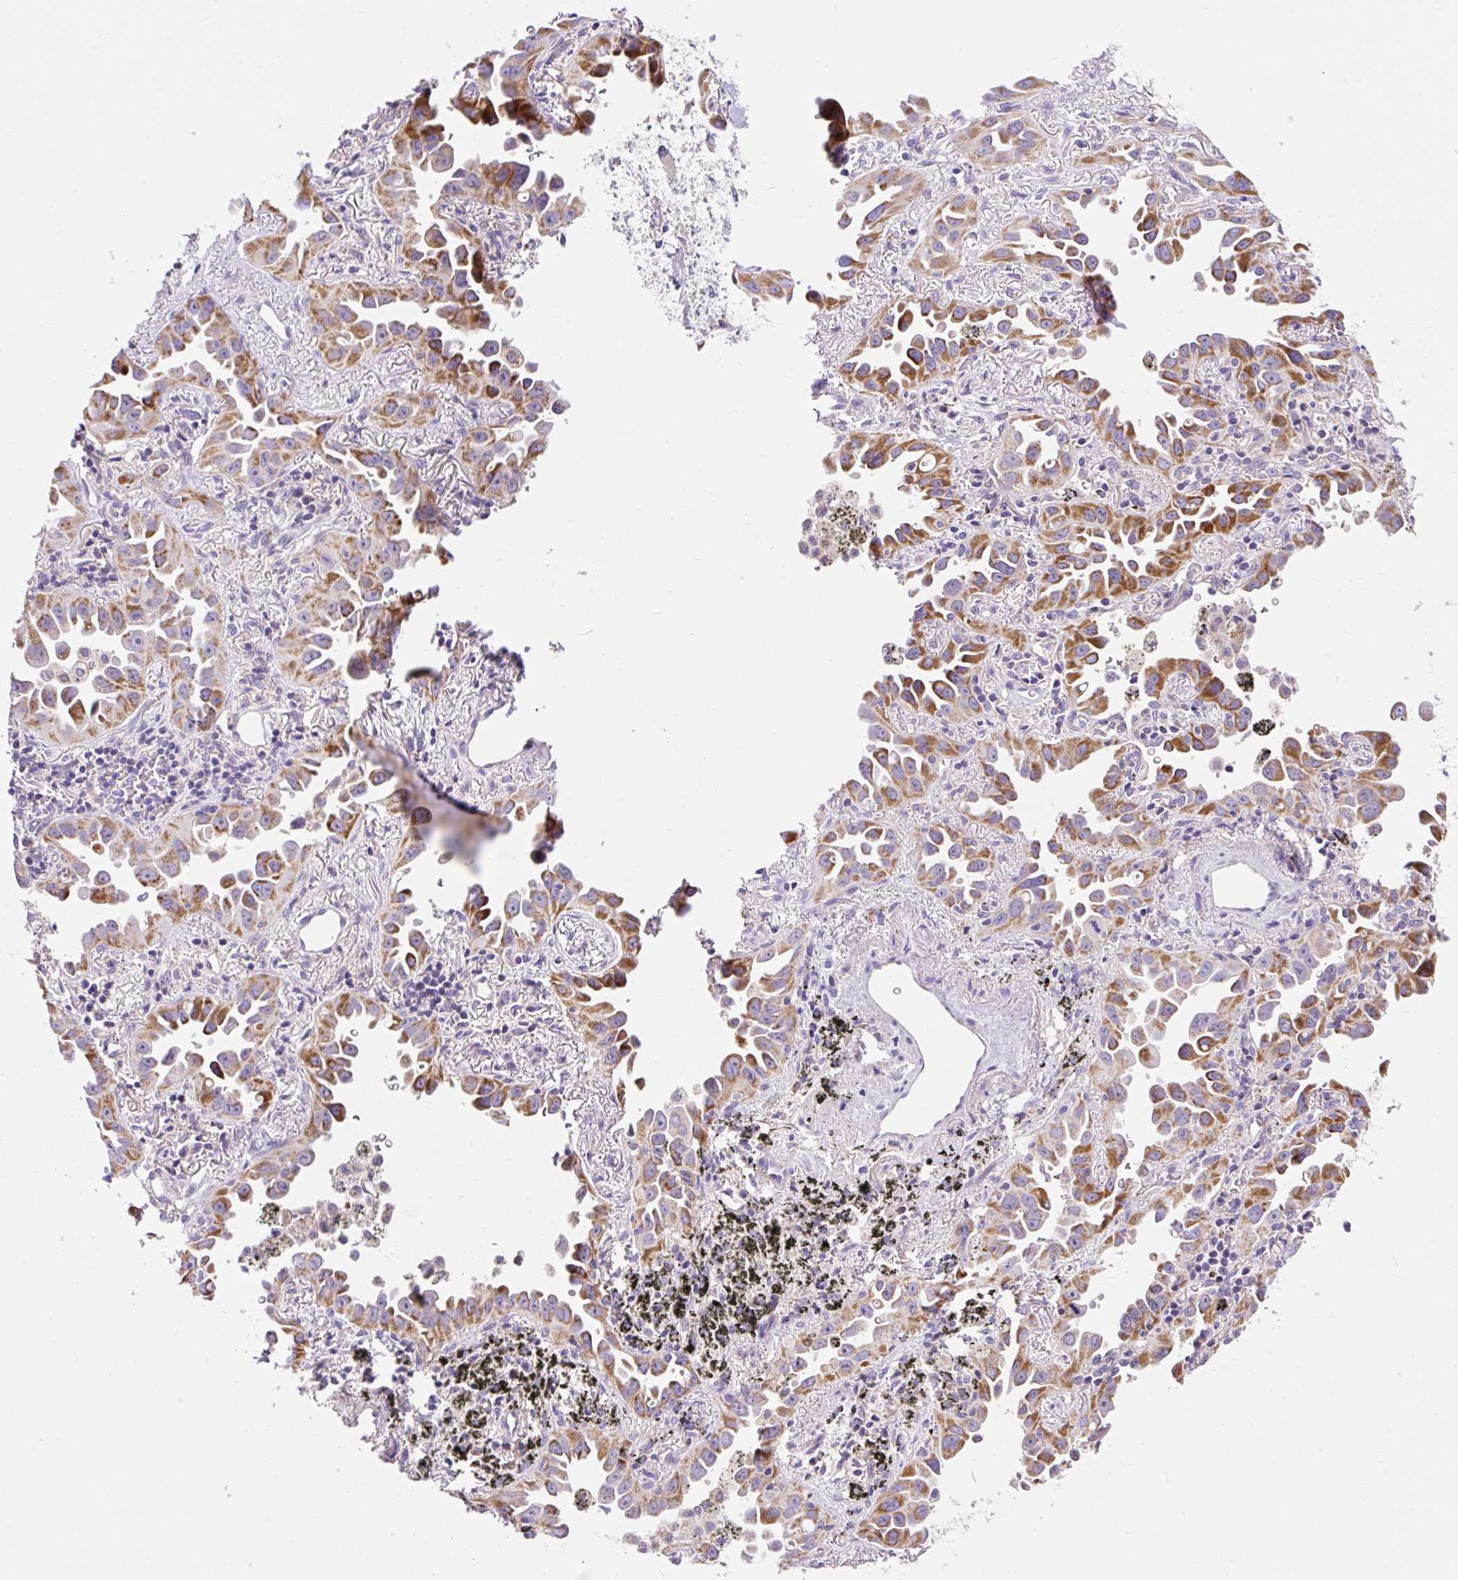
{"staining": {"intensity": "moderate", "quantity": ">75%", "location": "cytoplasmic/membranous"}, "tissue": "lung cancer", "cell_type": "Tumor cells", "image_type": "cancer", "snomed": [{"axis": "morphology", "description": "Adenocarcinoma, NOS"}, {"axis": "topography", "description": "Lung"}], "caption": "Human adenocarcinoma (lung) stained with a protein marker displays moderate staining in tumor cells.", "gene": "PMAIP1", "patient": {"sex": "male", "age": 68}}